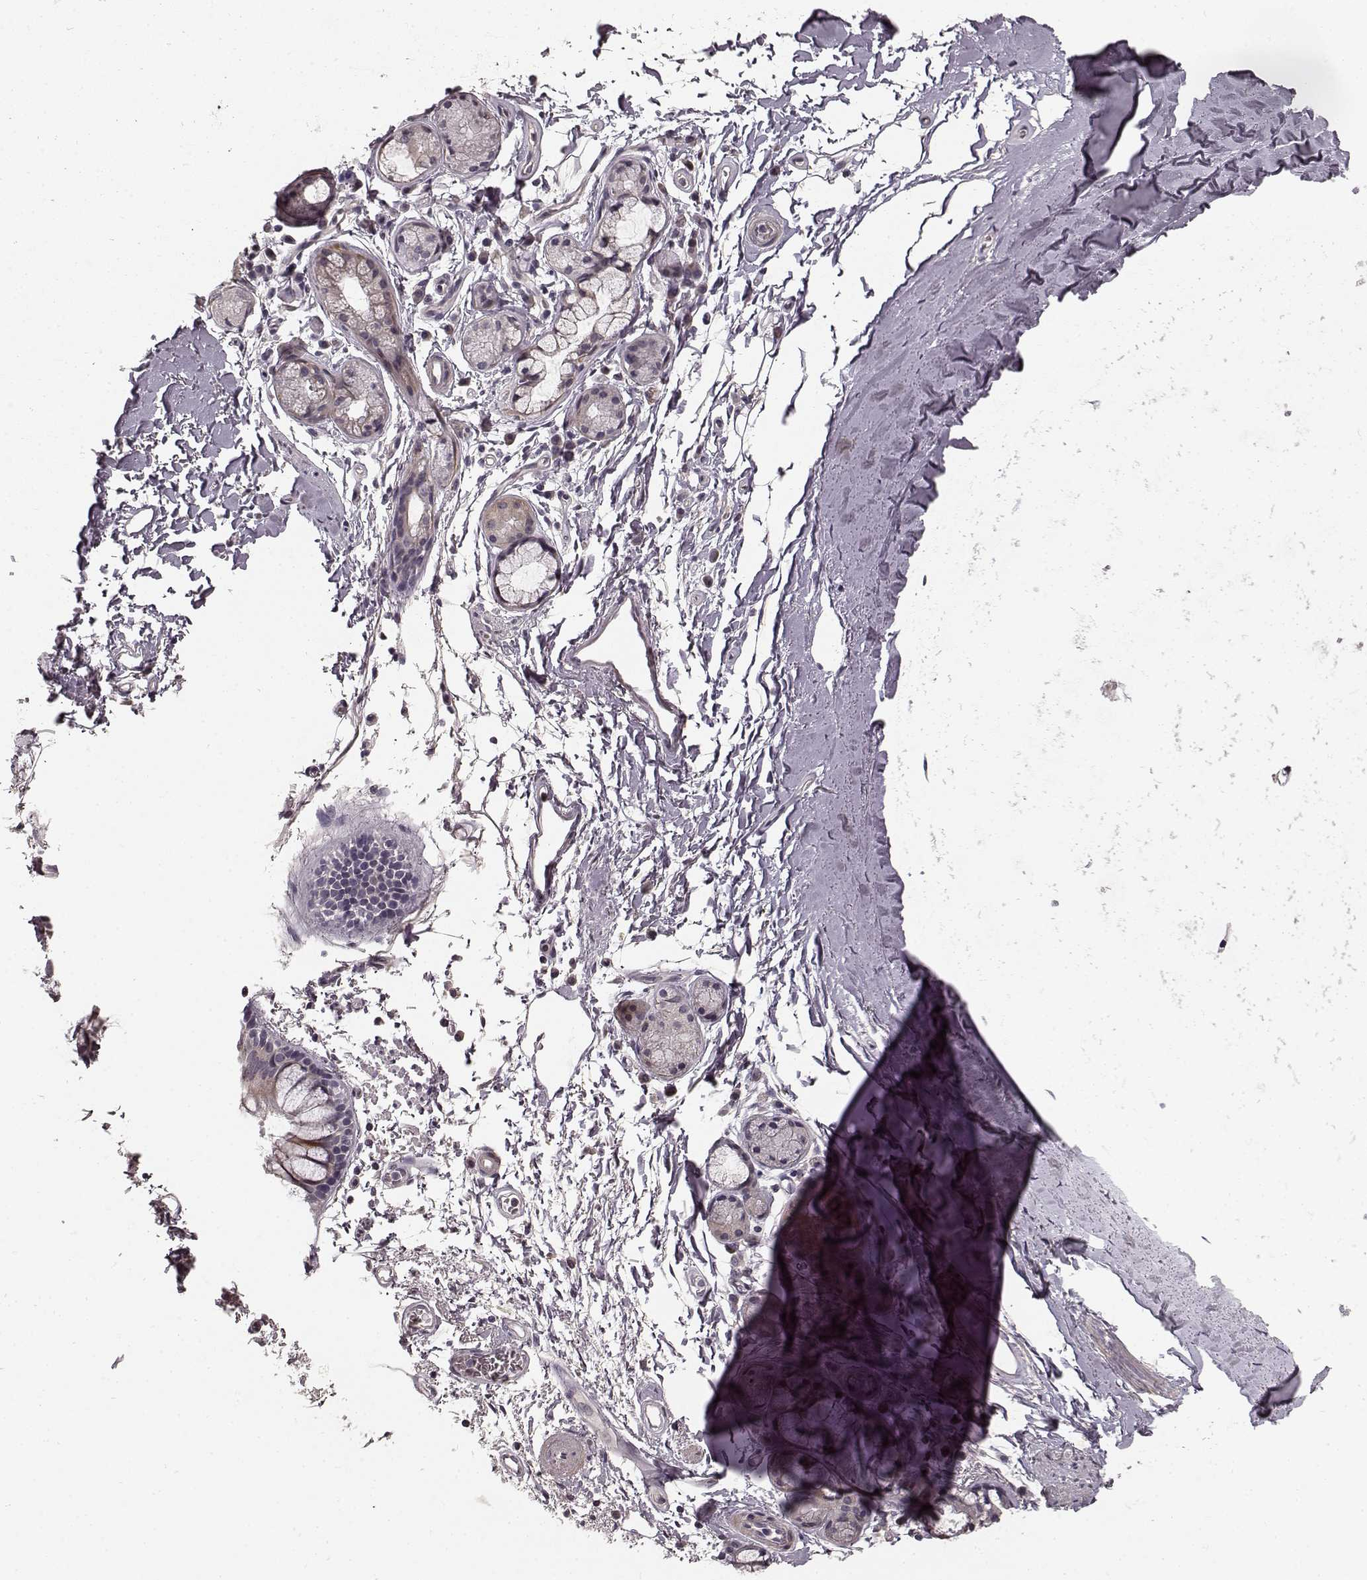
{"staining": {"intensity": "negative", "quantity": "none", "location": "none"}, "tissue": "soft tissue", "cell_type": "Chondrocytes", "image_type": "normal", "snomed": [{"axis": "morphology", "description": "Normal tissue, NOS"}, {"axis": "topography", "description": "Lymph node"}, {"axis": "topography", "description": "Bronchus"}], "caption": "Immunohistochemistry of benign human soft tissue exhibits no positivity in chondrocytes. (Brightfield microscopy of DAB IHC at high magnification).", "gene": "RIT2", "patient": {"sex": "female", "age": 70}}